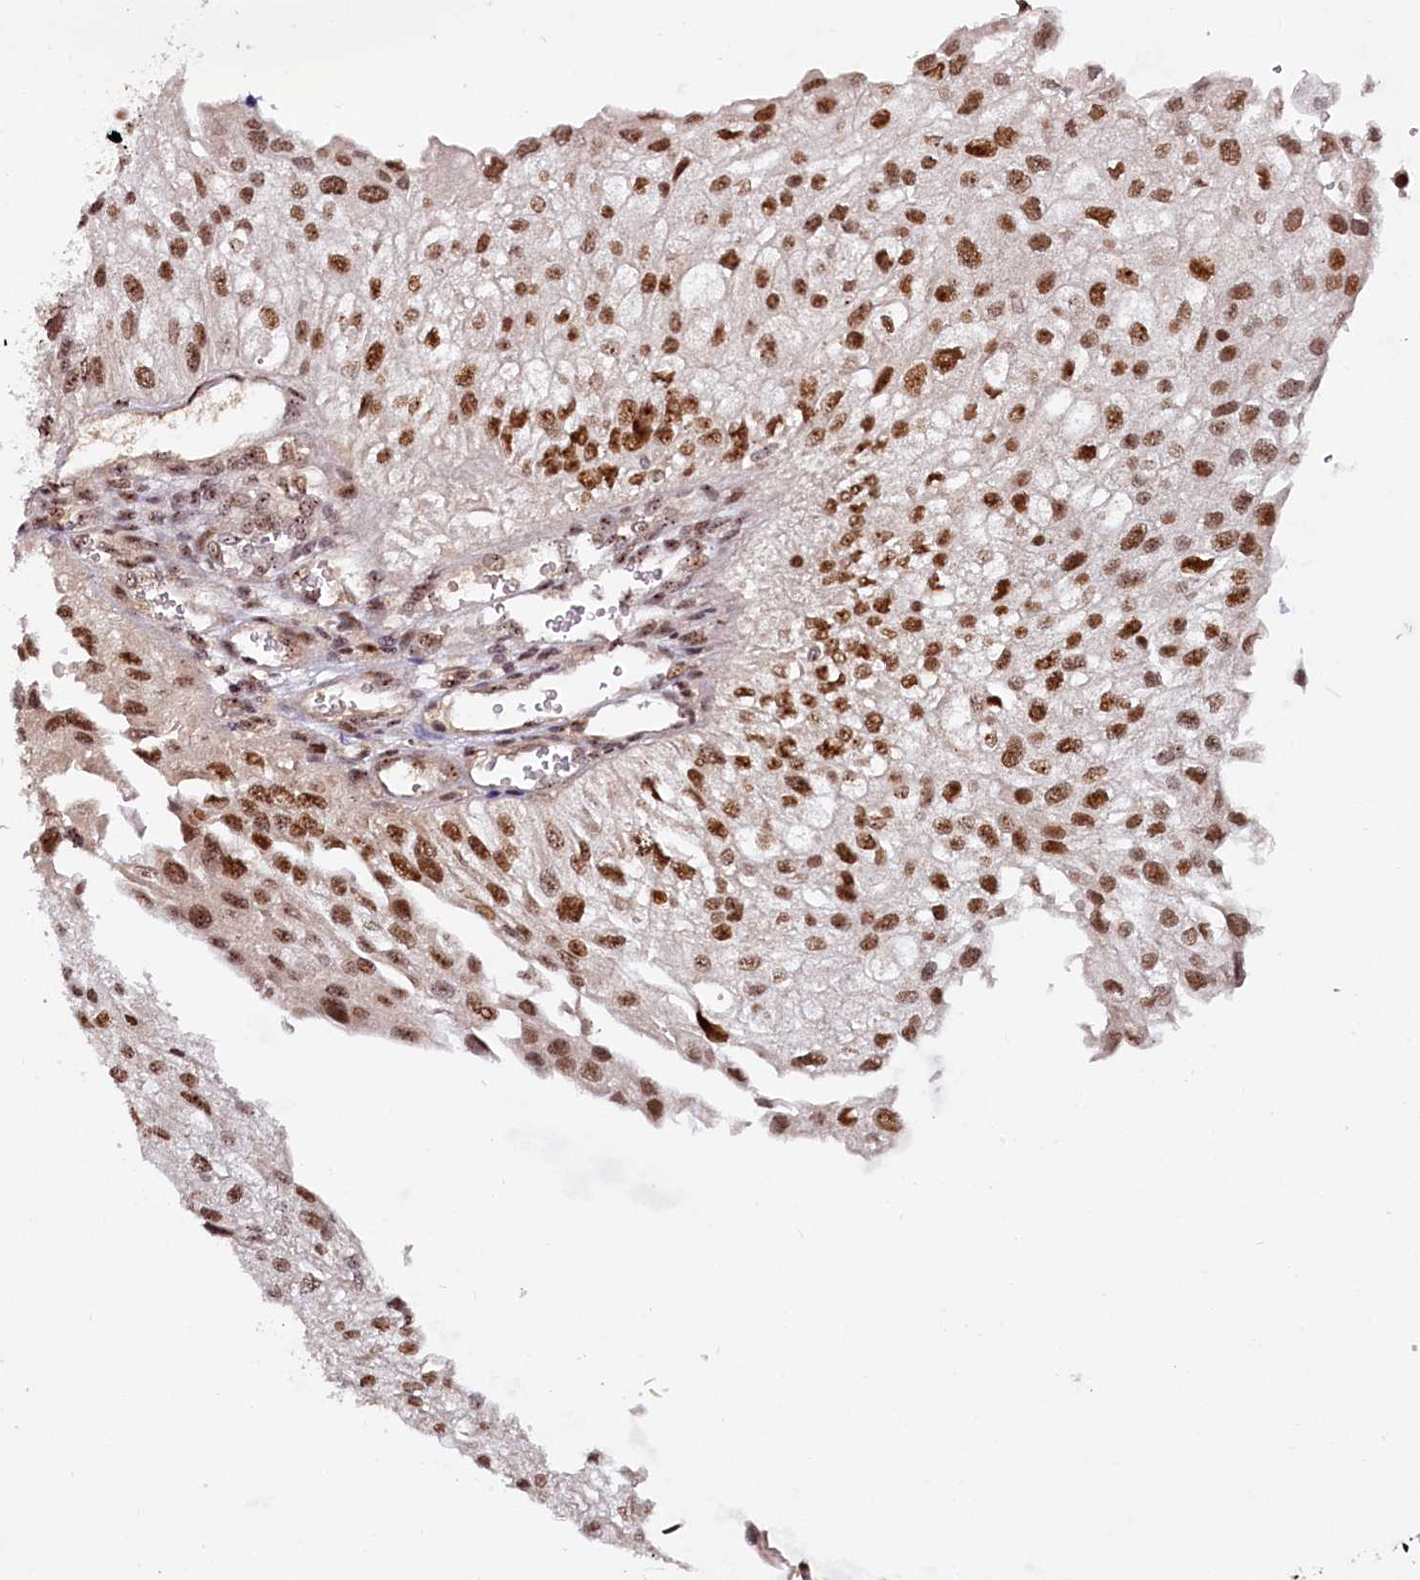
{"staining": {"intensity": "moderate", "quantity": ">75%", "location": "nuclear"}, "tissue": "urothelial cancer", "cell_type": "Tumor cells", "image_type": "cancer", "snomed": [{"axis": "morphology", "description": "Urothelial carcinoma, Low grade"}, {"axis": "topography", "description": "Urinary bladder"}], "caption": "Tumor cells show moderate nuclear expression in approximately >75% of cells in low-grade urothelial carcinoma. The protein of interest is stained brown, and the nuclei are stained in blue (DAB IHC with brightfield microscopy, high magnification).", "gene": "TCOF1", "patient": {"sex": "female", "age": 89}}